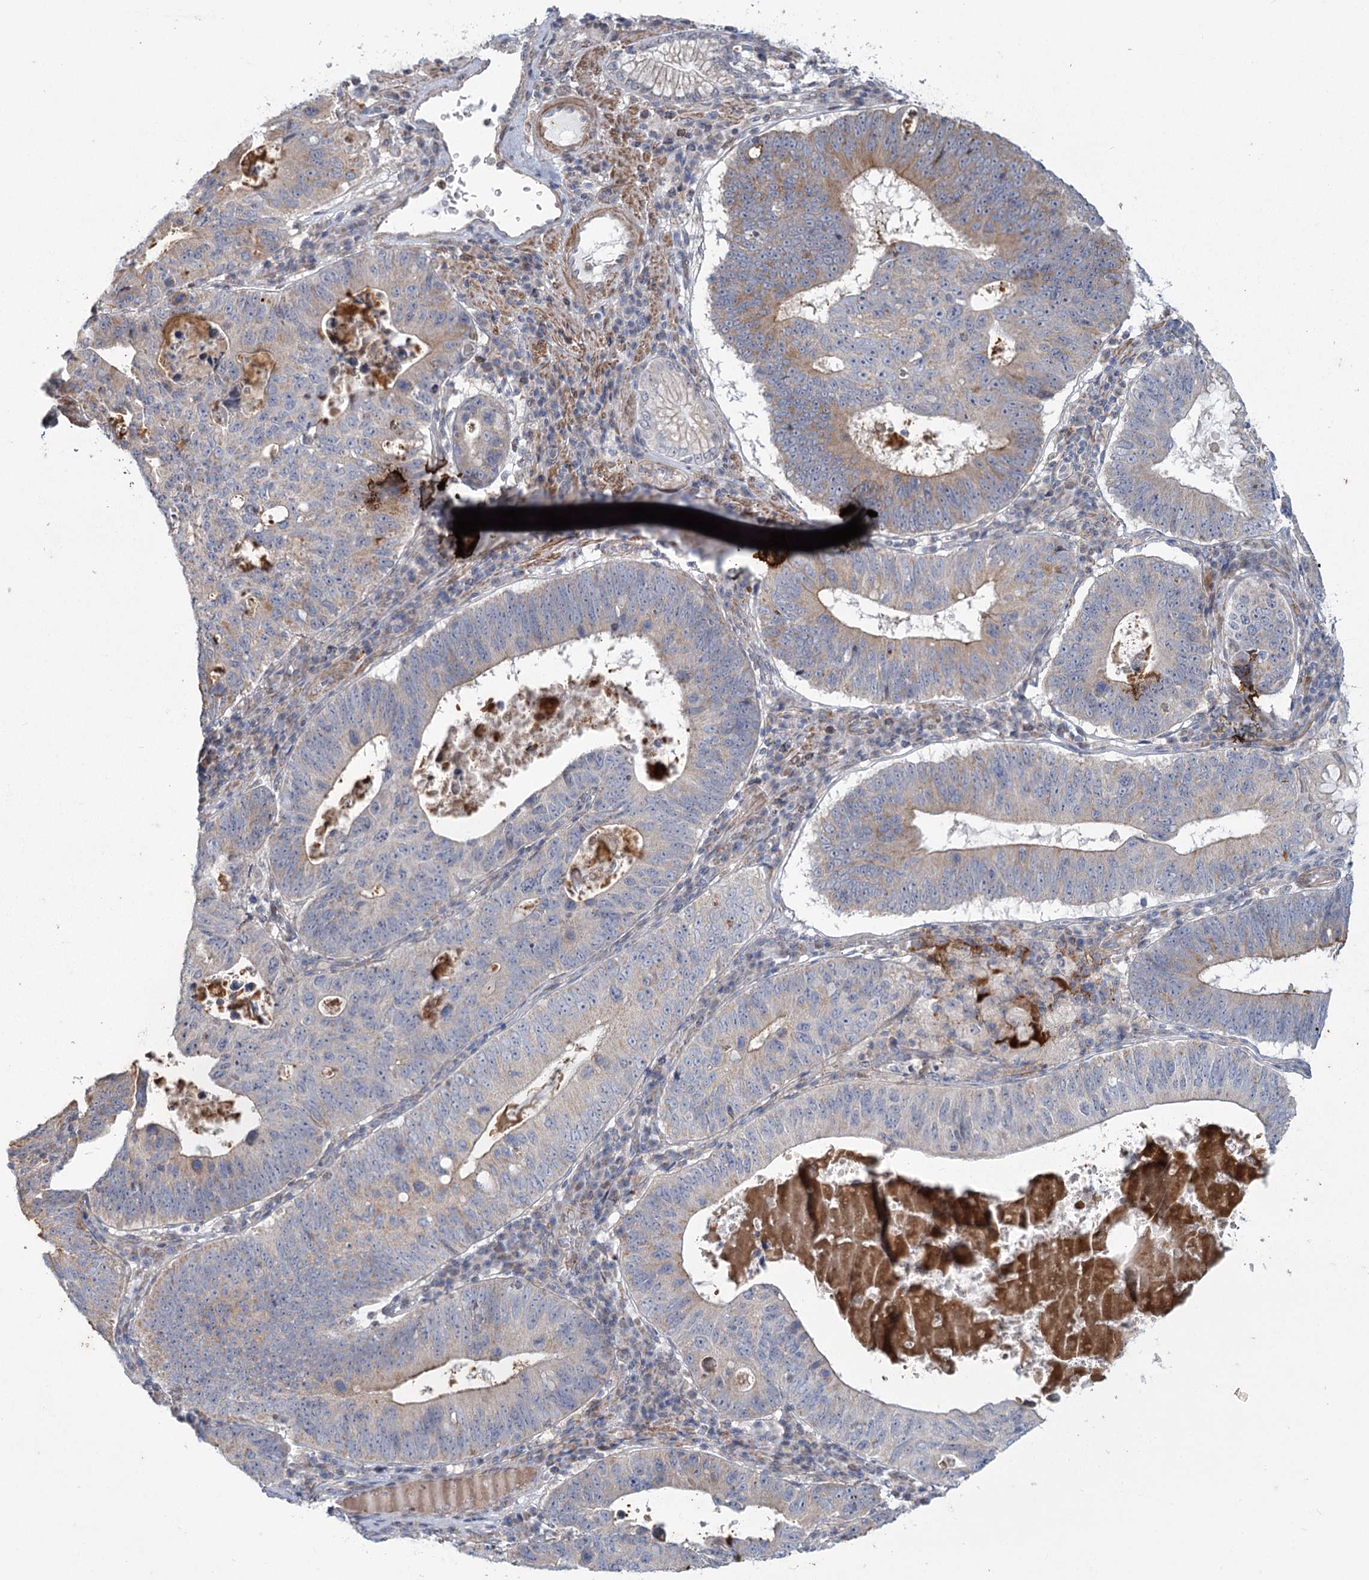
{"staining": {"intensity": "weak", "quantity": "25%-75%", "location": "cytoplasmic/membranous"}, "tissue": "stomach cancer", "cell_type": "Tumor cells", "image_type": "cancer", "snomed": [{"axis": "morphology", "description": "Adenocarcinoma, NOS"}, {"axis": "topography", "description": "Stomach"}], "caption": "Protein staining exhibits weak cytoplasmic/membranous positivity in approximately 25%-75% of tumor cells in stomach cancer (adenocarcinoma).", "gene": "MTG1", "patient": {"sex": "male", "age": 59}}